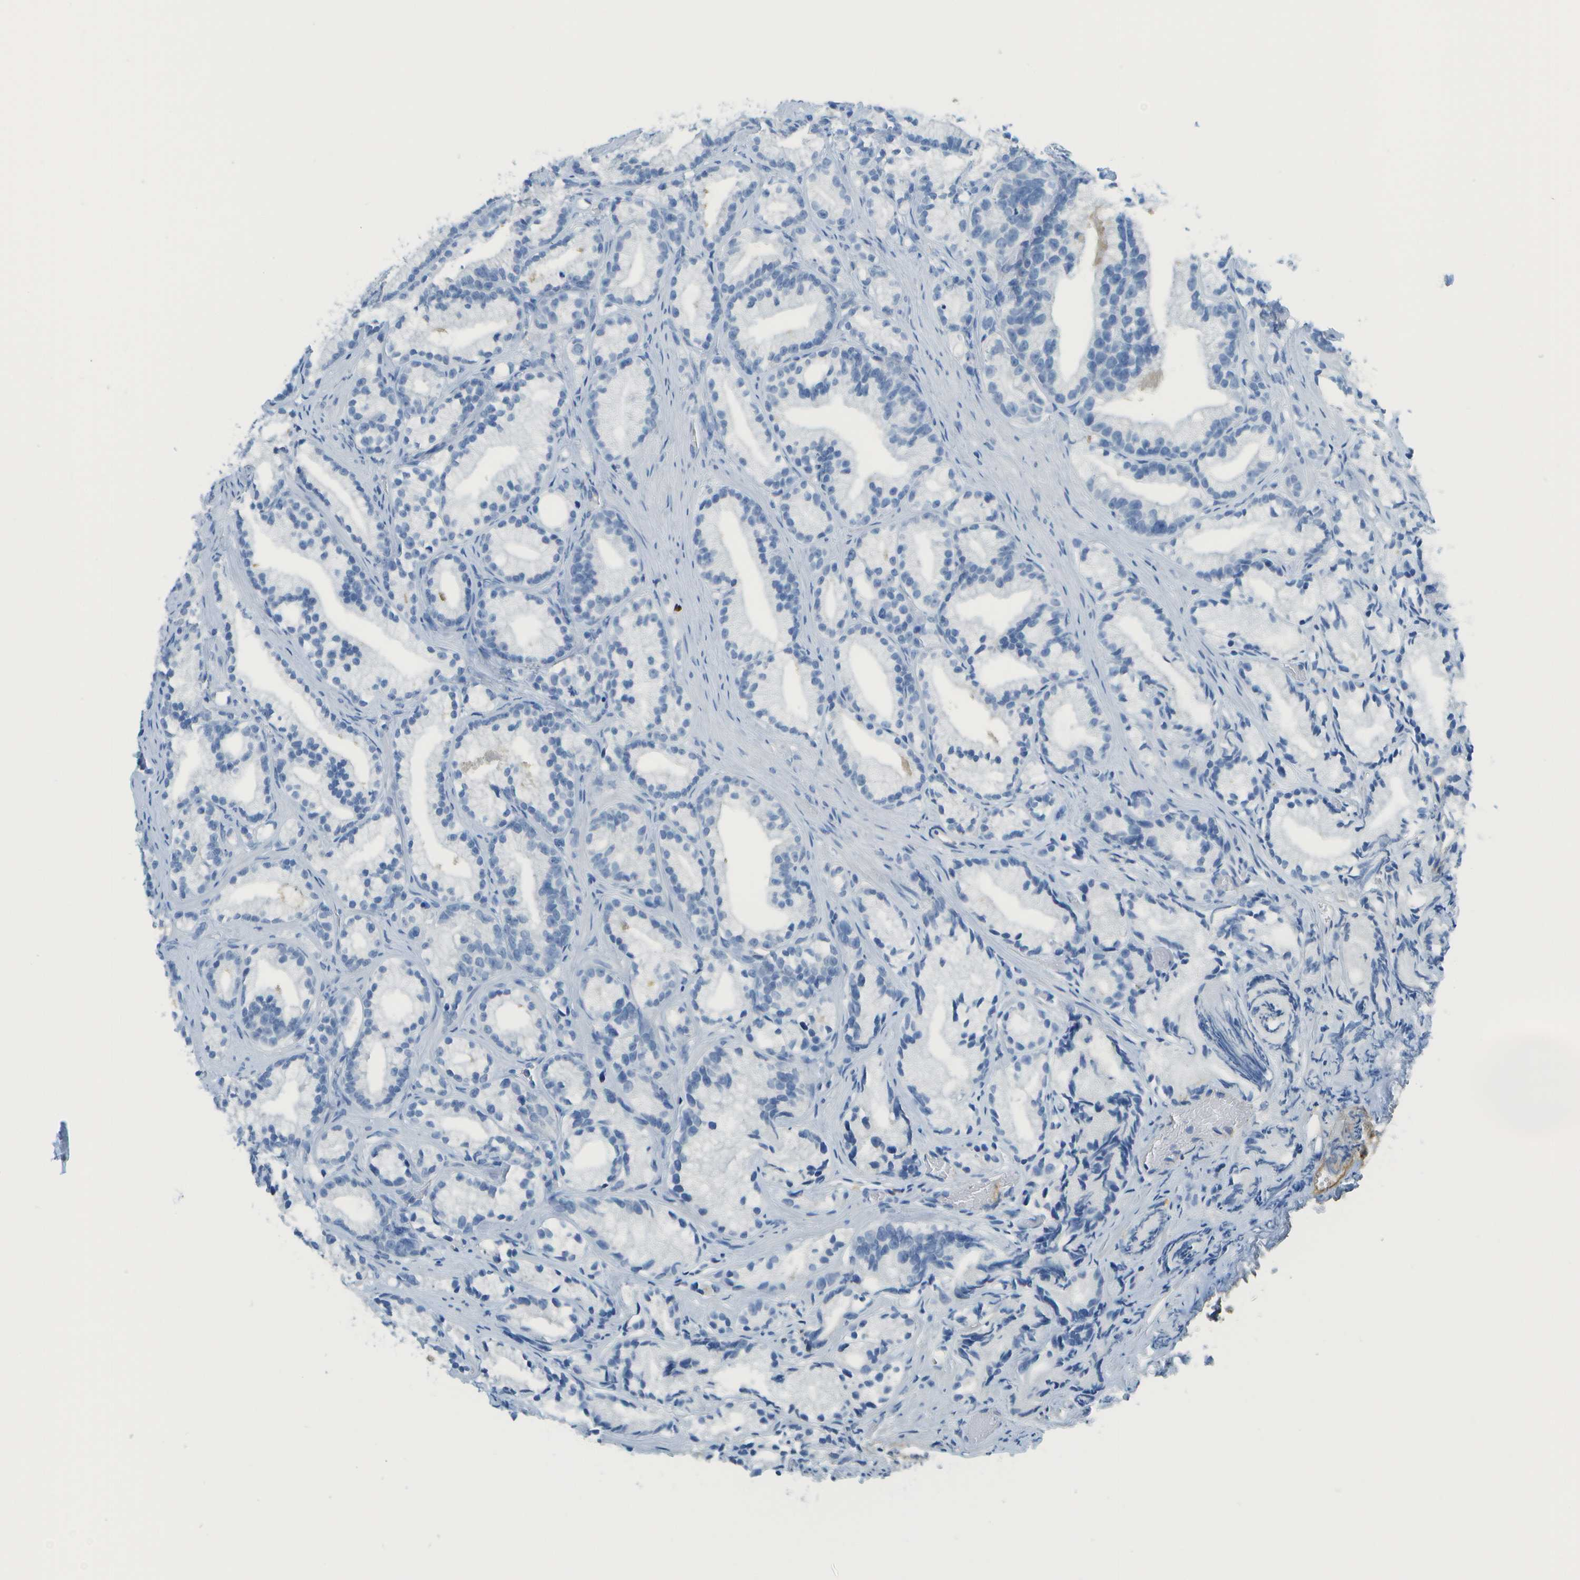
{"staining": {"intensity": "negative", "quantity": "none", "location": "none"}, "tissue": "prostate cancer", "cell_type": "Tumor cells", "image_type": "cancer", "snomed": [{"axis": "morphology", "description": "Adenocarcinoma, Low grade"}, {"axis": "topography", "description": "Prostate"}], "caption": "Immunohistochemistry (IHC) of adenocarcinoma (low-grade) (prostate) demonstrates no positivity in tumor cells.", "gene": "C1S", "patient": {"sex": "male", "age": 89}}